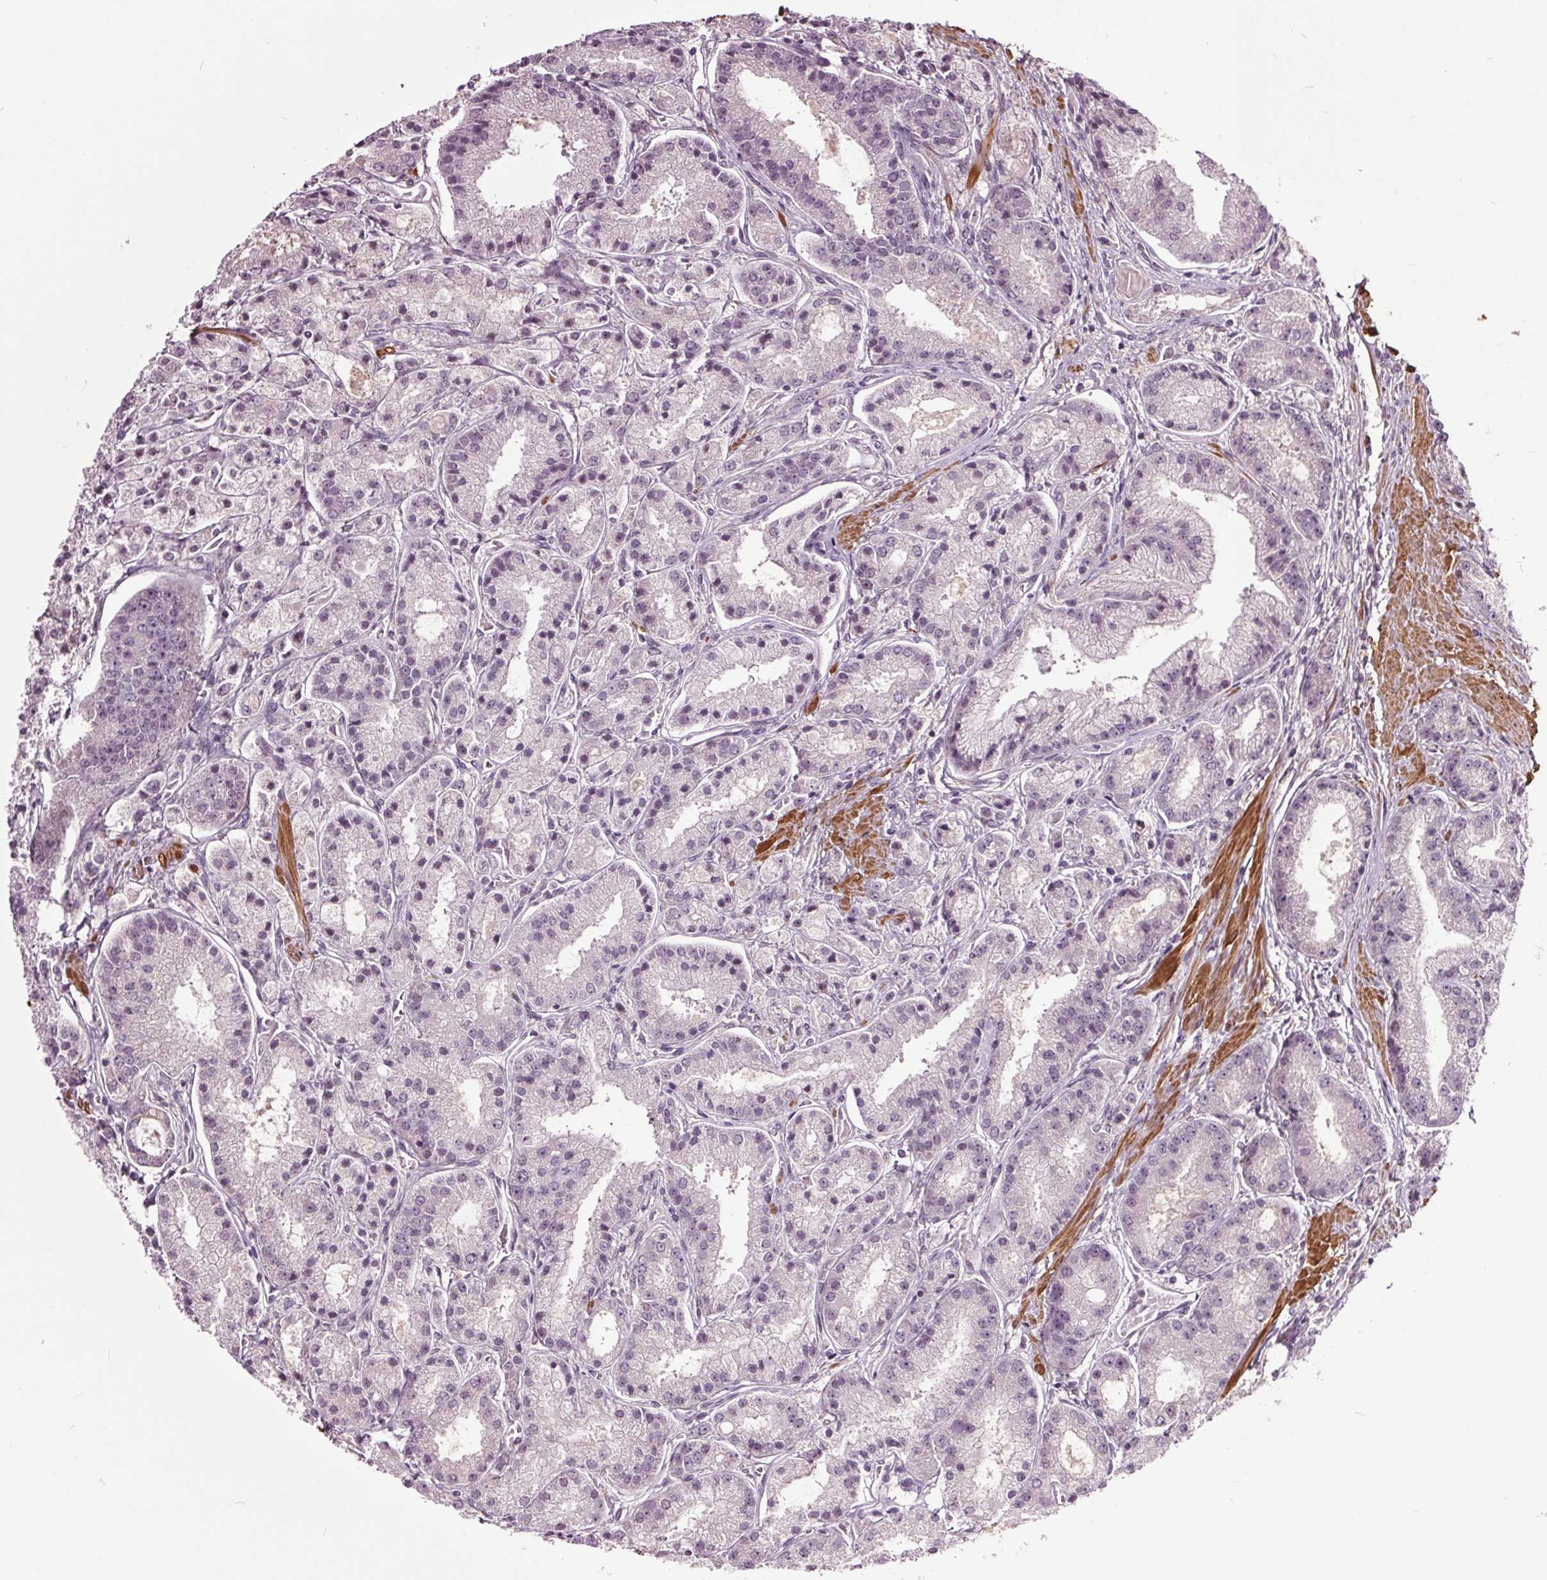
{"staining": {"intensity": "negative", "quantity": "none", "location": "none"}, "tissue": "prostate cancer", "cell_type": "Tumor cells", "image_type": "cancer", "snomed": [{"axis": "morphology", "description": "Adenocarcinoma, High grade"}, {"axis": "topography", "description": "Prostate"}], "caption": "IHC of prostate cancer reveals no expression in tumor cells.", "gene": "HAUS5", "patient": {"sex": "male", "age": 67}}